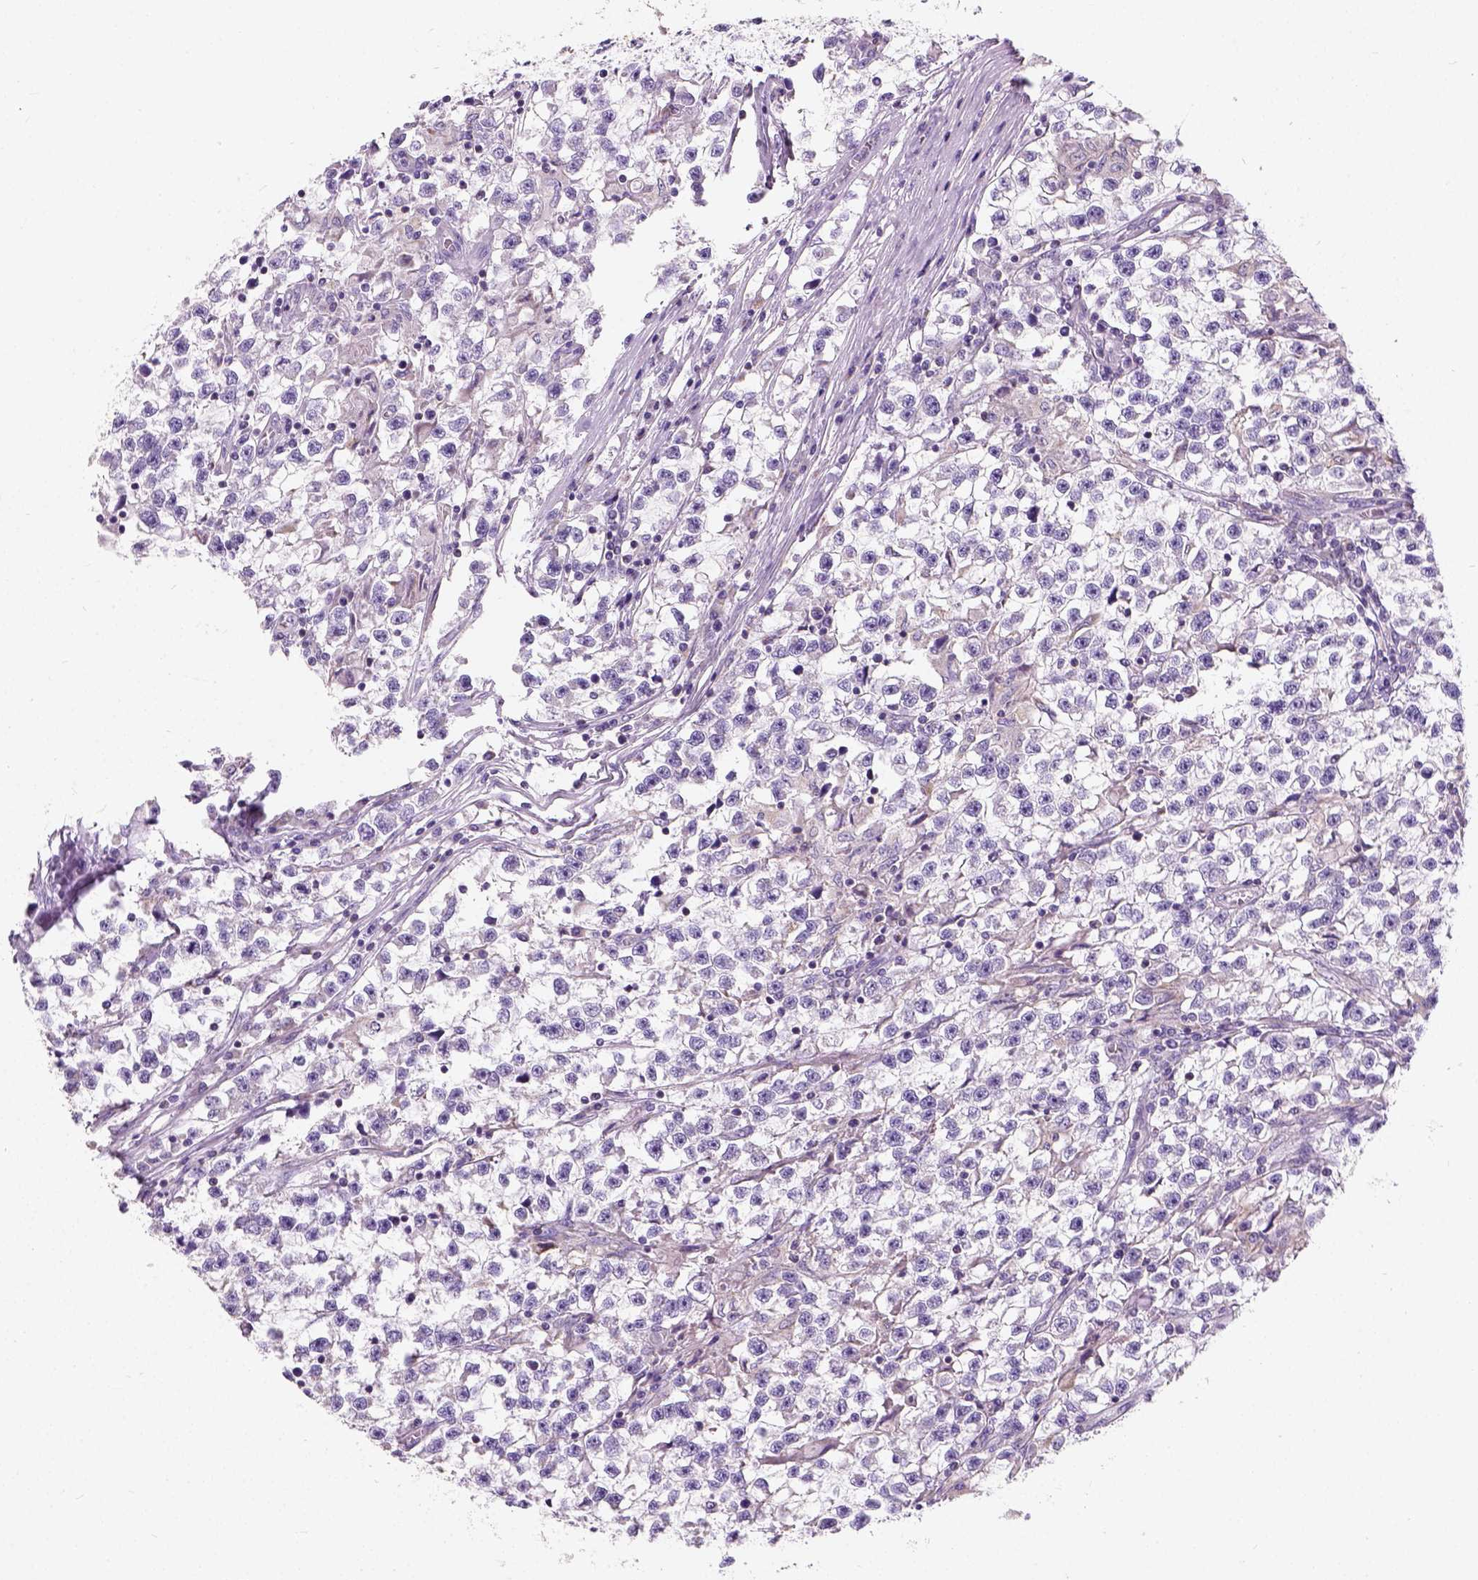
{"staining": {"intensity": "negative", "quantity": "none", "location": "none"}, "tissue": "testis cancer", "cell_type": "Tumor cells", "image_type": "cancer", "snomed": [{"axis": "morphology", "description": "Seminoma, NOS"}, {"axis": "topography", "description": "Testis"}], "caption": "The image displays no staining of tumor cells in testis seminoma.", "gene": "CHODL", "patient": {"sex": "male", "age": 31}}